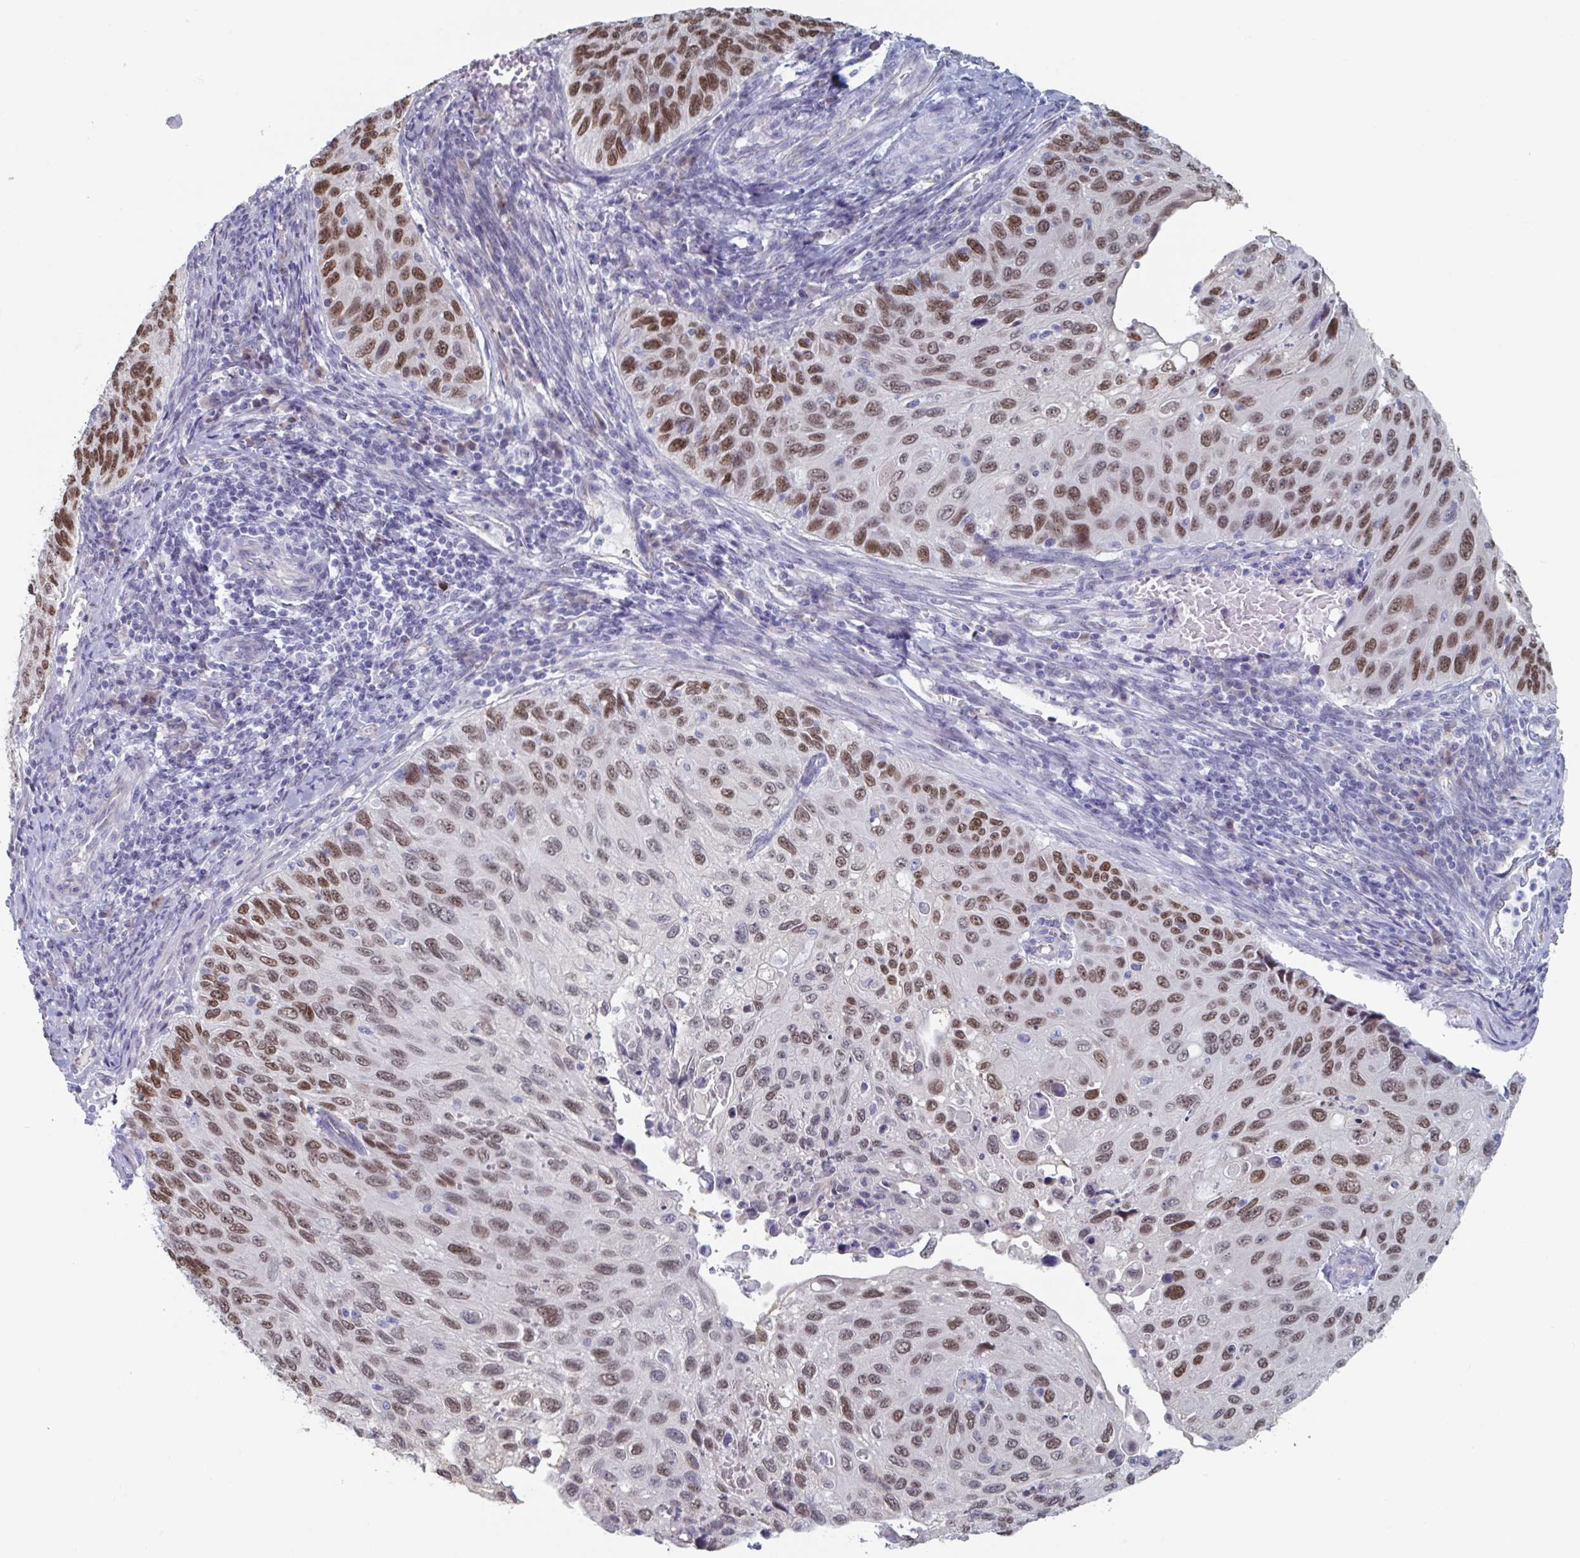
{"staining": {"intensity": "moderate", "quantity": ">75%", "location": "nuclear"}, "tissue": "cervical cancer", "cell_type": "Tumor cells", "image_type": "cancer", "snomed": [{"axis": "morphology", "description": "Squamous cell carcinoma, NOS"}, {"axis": "topography", "description": "Cervix"}], "caption": "Protein staining of squamous cell carcinoma (cervical) tissue shows moderate nuclear expression in about >75% of tumor cells. (IHC, brightfield microscopy, high magnification).", "gene": "FOXA1", "patient": {"sex": "female", "age": 70}}